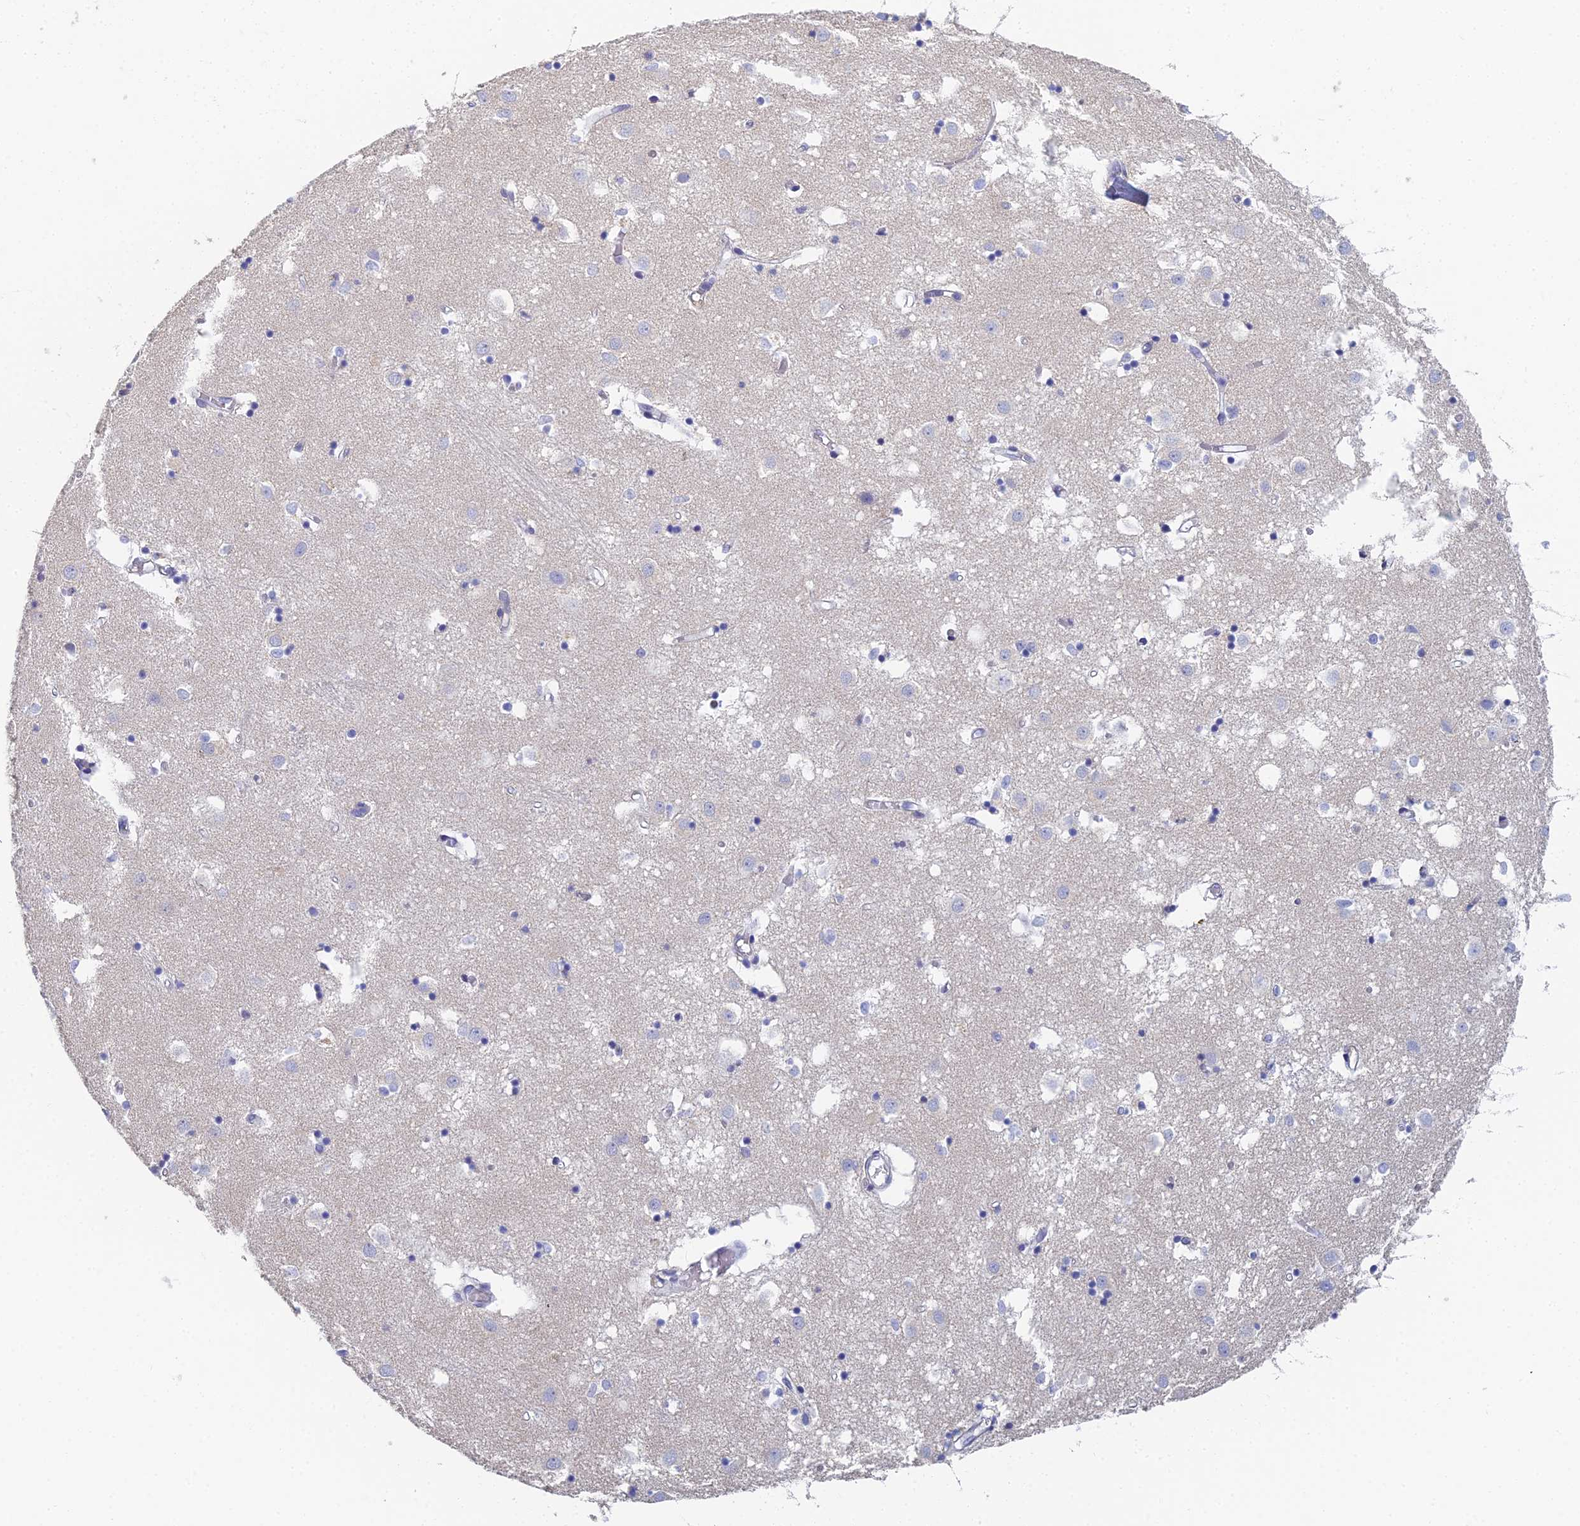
{"staining": {"intensity": "weak", "quantity": "<25%", "location": "nuclear"}, "tissue": "caudate", "cell_type": "Glial cells", "image_type": "normal", "snomed": [{"axis": "morphology", "description": "Normal tissue, NOS"}, {"axis": "topography", "description": "Lateral ventricle wall"}], "caption": "High power microscopy histopathology image of an immunohistochemistry (IHC) image of unremarkable caudate, revealing no significant positivity in glial cells.", "gene": "MCM2", "patient": {"sex": "male", "age": 70}}